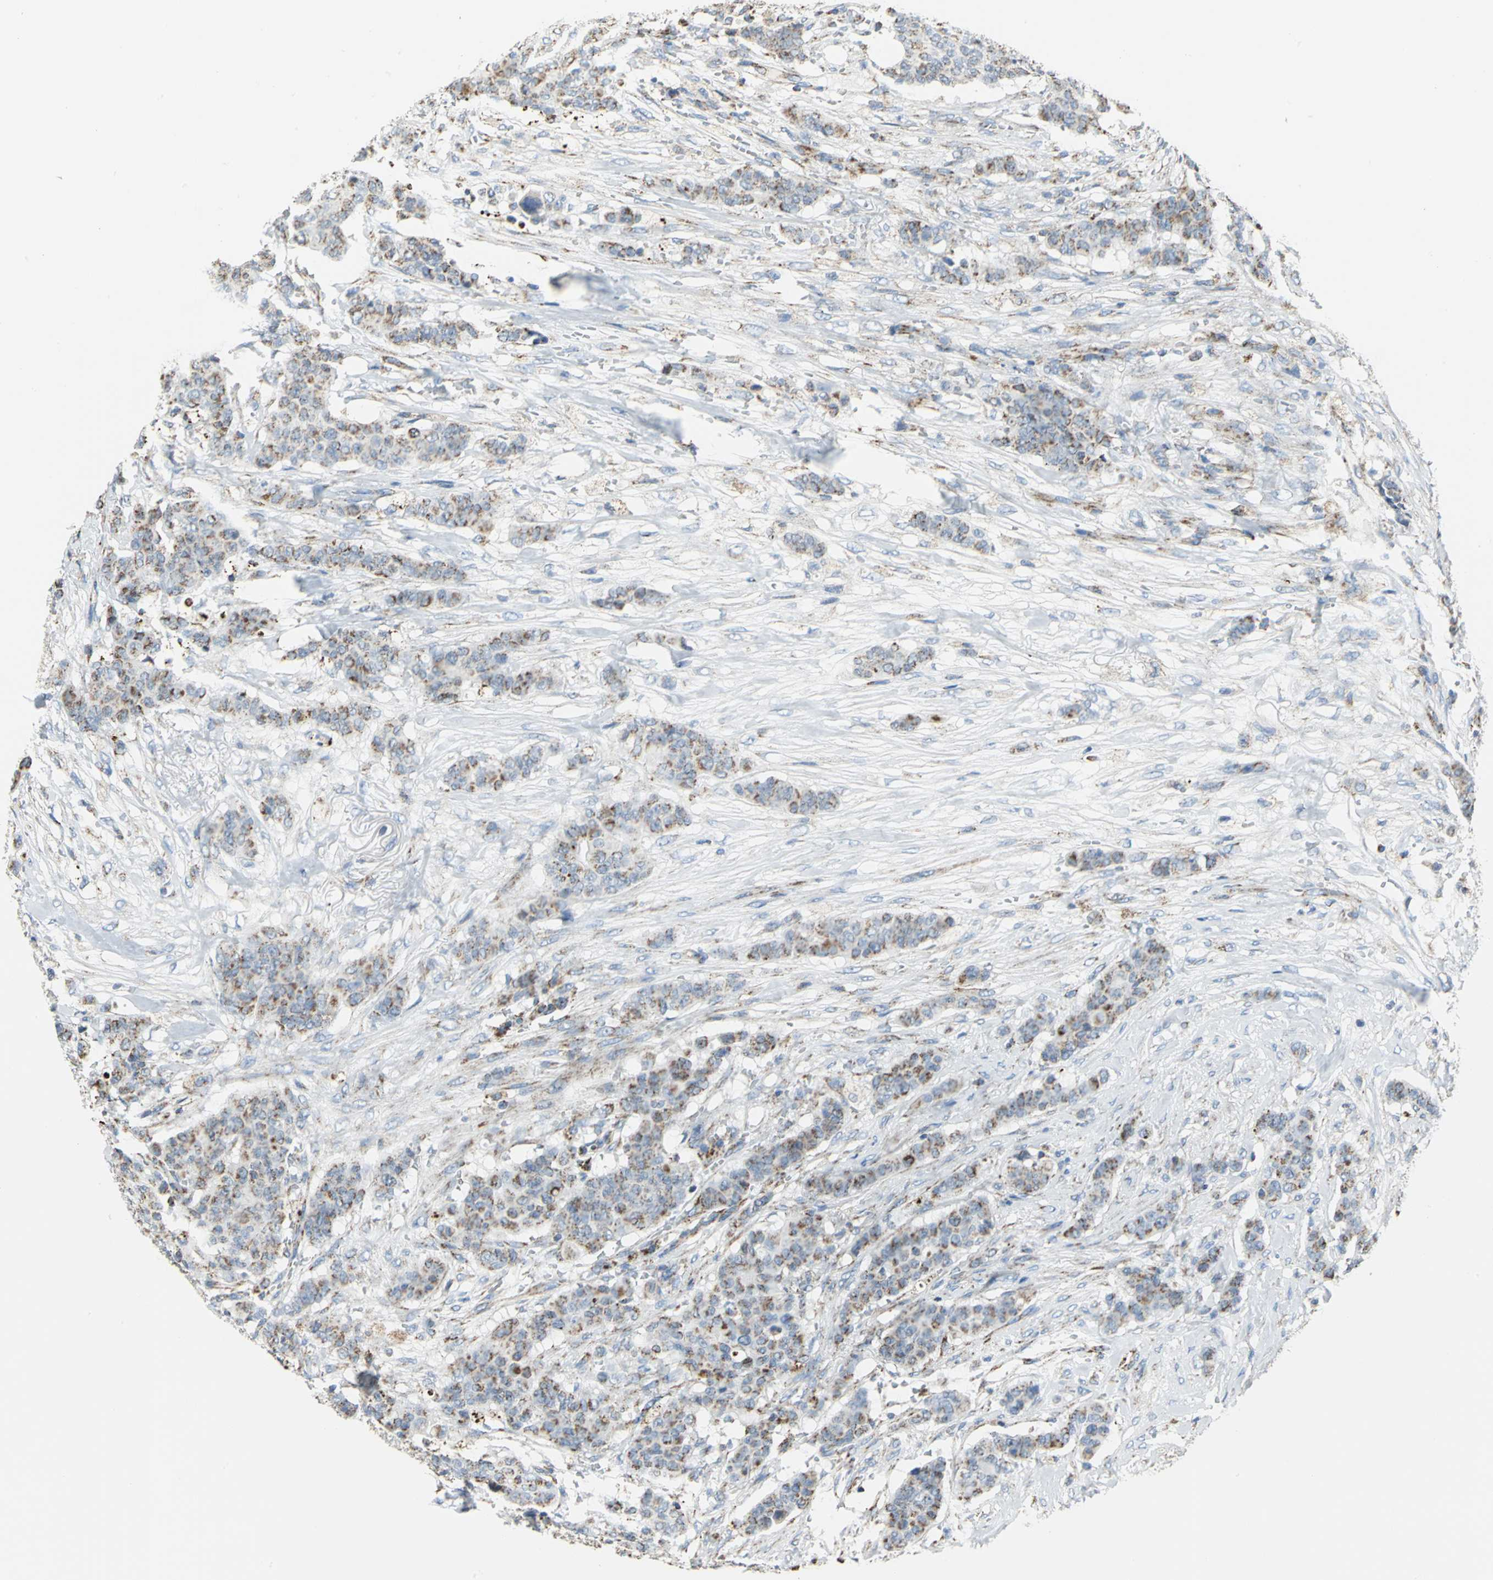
{"staining": {"intensity": "moderate", "quantity": "25%-75%", "location": "cytoplasmic/membranous"}, "tissue": "breast cancer", "cell_type": "Tumor cells", "image_type": "cancer", "snomed": [{"axis": "morphology", "description": "Duct carcinoma"}, {"axis": "topography", "description": "Breast"}], "caption": "An immunohistochemistry (IHC) histopathology image of tumor tissue is shown. Protein staining in brown labels moderate cytoplasmic/membranous positivity in infiltrating ductal carcinoma (breast) within tumor cells.", "gene": "NTRK1", "patient": {"sex": "female", "age": 40}}